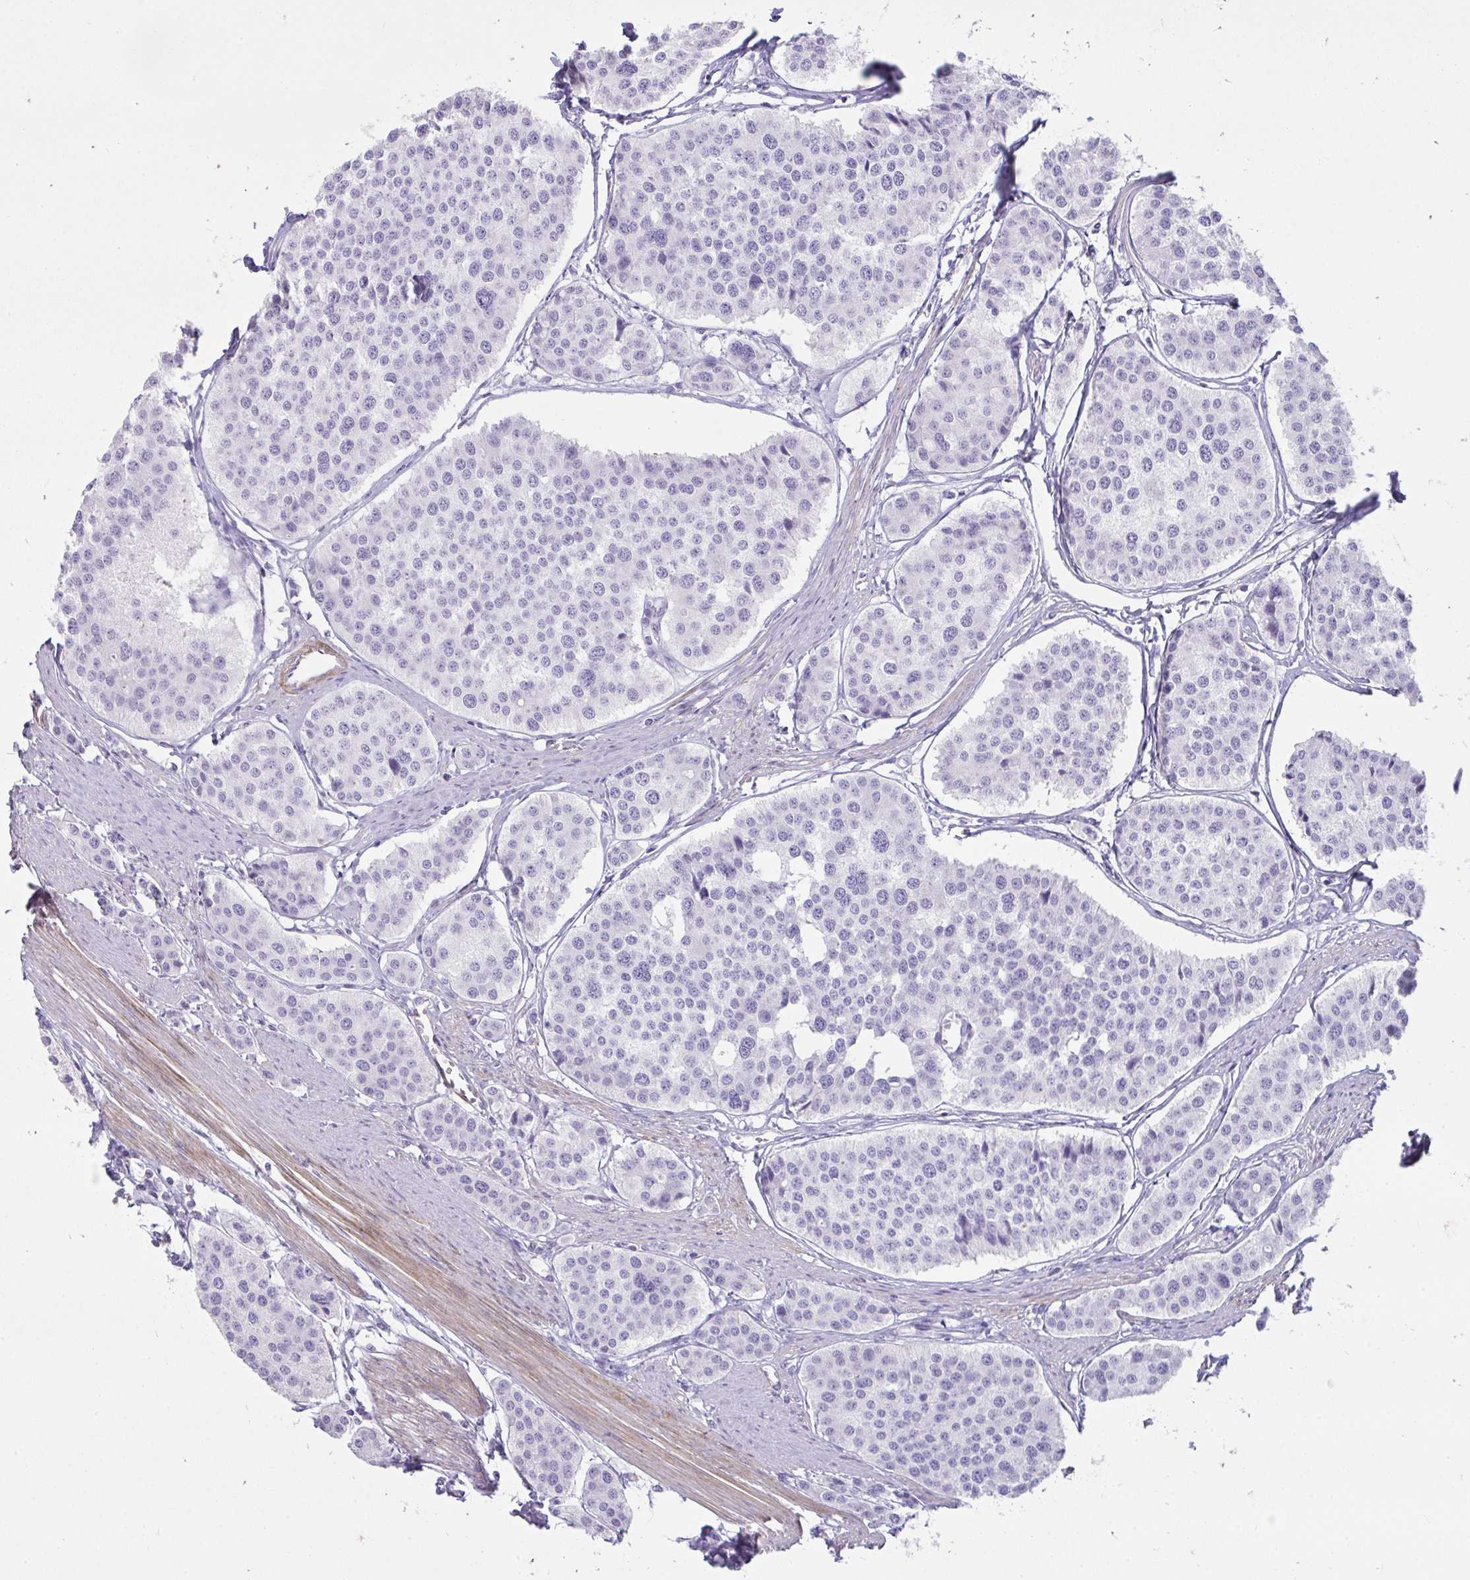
{"staining": {"intensity": "negative", "quantity": "none", "location": "none"}, "tissue": "carcinoid", "cell_type": "Tumor cells", "image_type": "cancer", "snomed": [{"axis": "morphology", "description": "Carcinoid, malignant, NOS"}, {"axis": "topography", "description": "Small intestine"}], "caption": "Carcinoid was stained to show a protein in brown. There is no significant staining in tumor cells.", "gene": "CDRT15", "patient": {"sex": "male", "age": 60}}